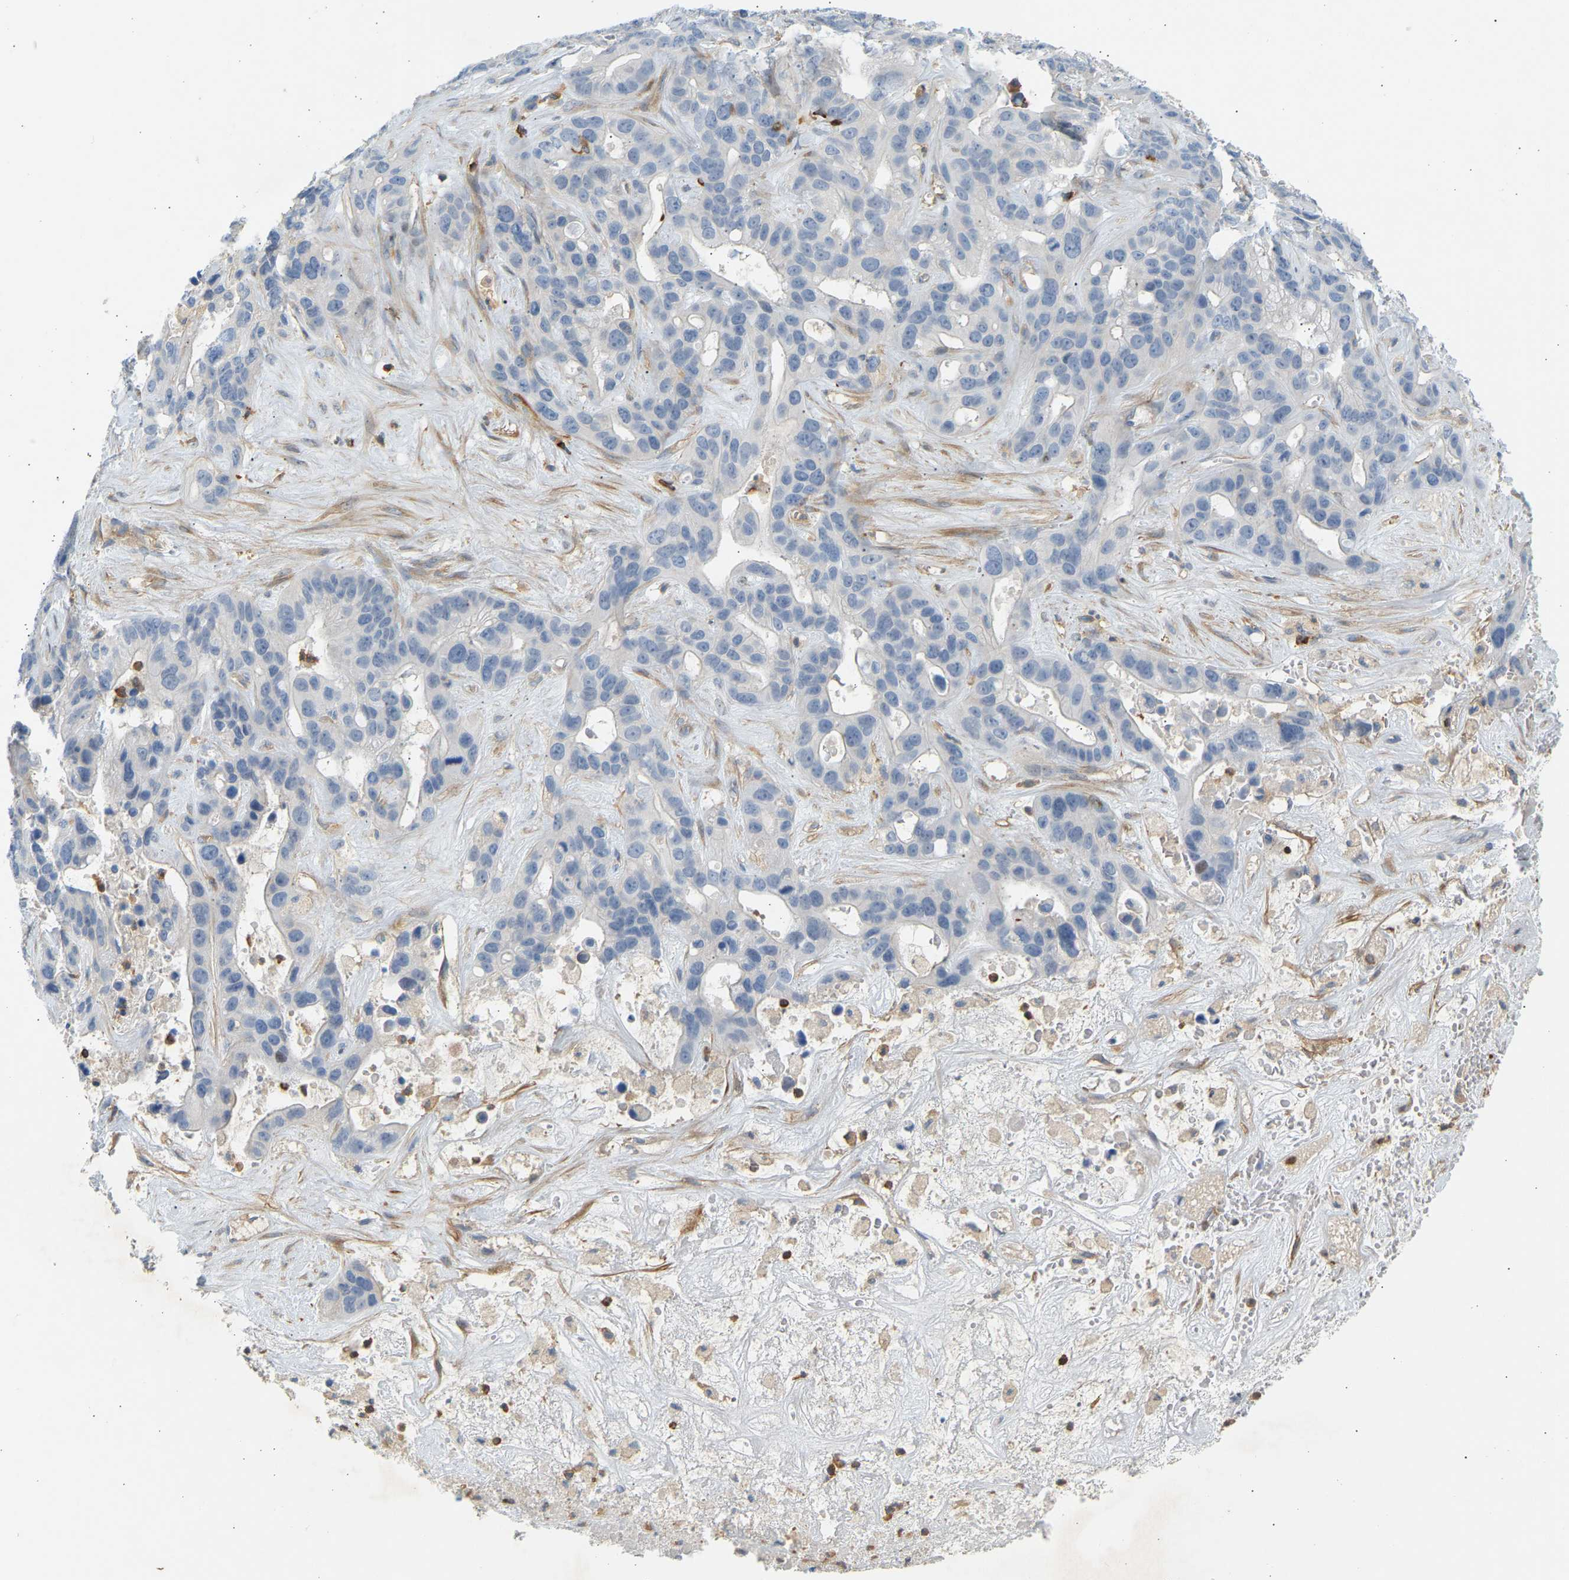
{"staining": {"intensity": "negative", "quantity": "none", "location": "none"}, "tissue": "liver cancer", "cell_type": "Tumor cells", "image_type": "cancer", "snomed": [{"axis": "morphology", "description": "Cholangiocarcinoma"}, {"axis": "topography", "description": "Liver"}], "caption": "High magnification brightfield microscopy of liver cancer (cholangiocarcinoma) stained with DAB (brown) and counterstained with hematoxylin (blue): tumor cells show no significant positivity.", "gene": "FNBP1", "patient": {"sex": "female", "age": 65}}